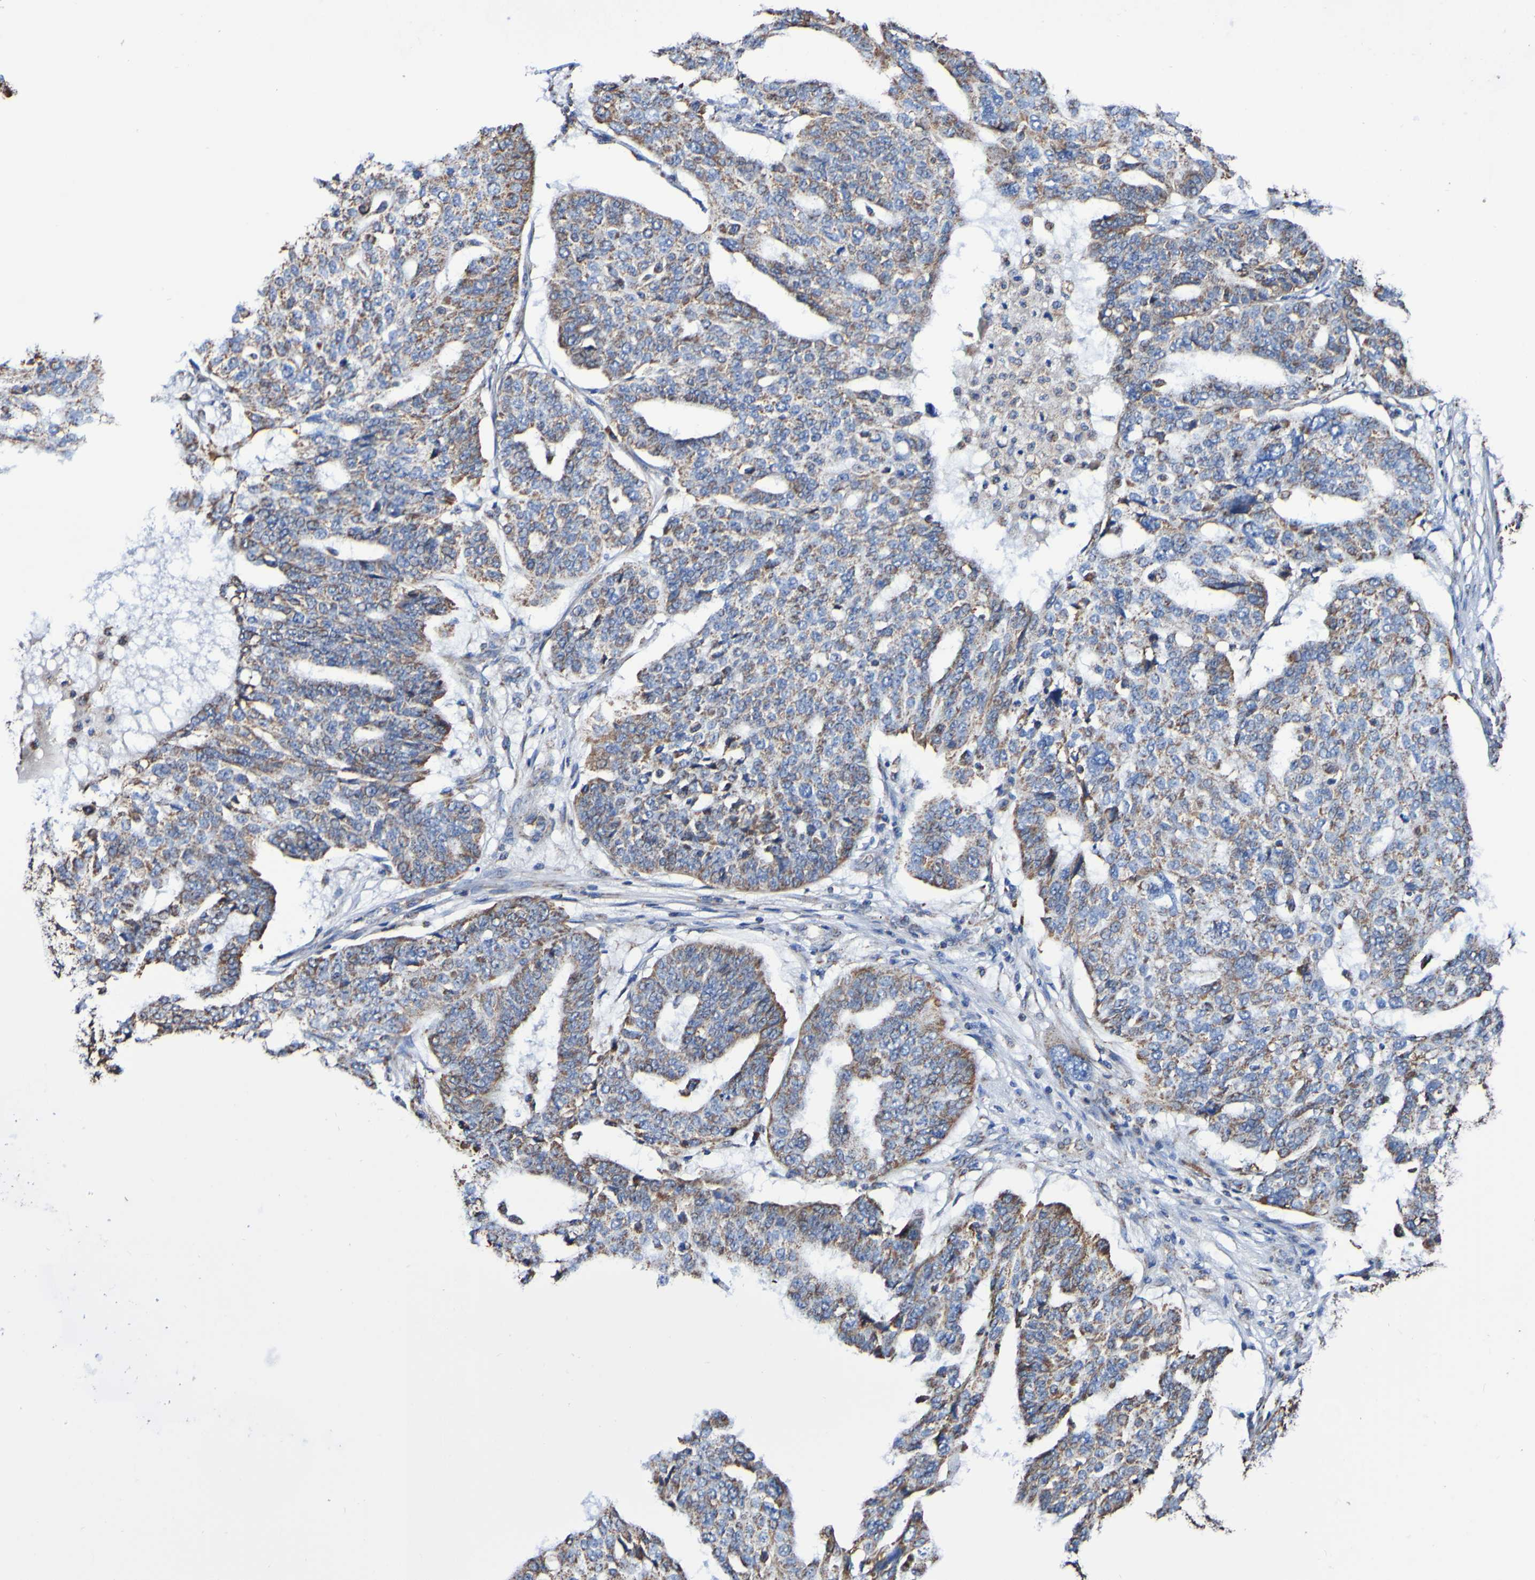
{"staining": {"intensity": "moderate", "quantity": "25%-75%", "location": "cytoplasmic/membranous"}, "tissue": "ovarian cancer", "cell_type": "Tumor cells", "image_type": "cancer", "snomed": [{"axis": "morphology", "description": "Cystadenocarcinoma, serous, NOS"}, {"axis": "topography", "description": "Ovary"}], "caption": "IHC staining of ovarian cancer, which displays medium levels of moderate cytoplasmic/membranous positivity in approximately 25%-75% of tumor cells indicating moderate cytoplasmic/membranous protein staining. The staining was performed using DAB (3,3'-diaminobenzidine) (brown) for protein detection and nuclei were counterstained in hematoxylin (blue).", "gene": "IL18R1", "patient": {"sex": "female", "age": 59}}